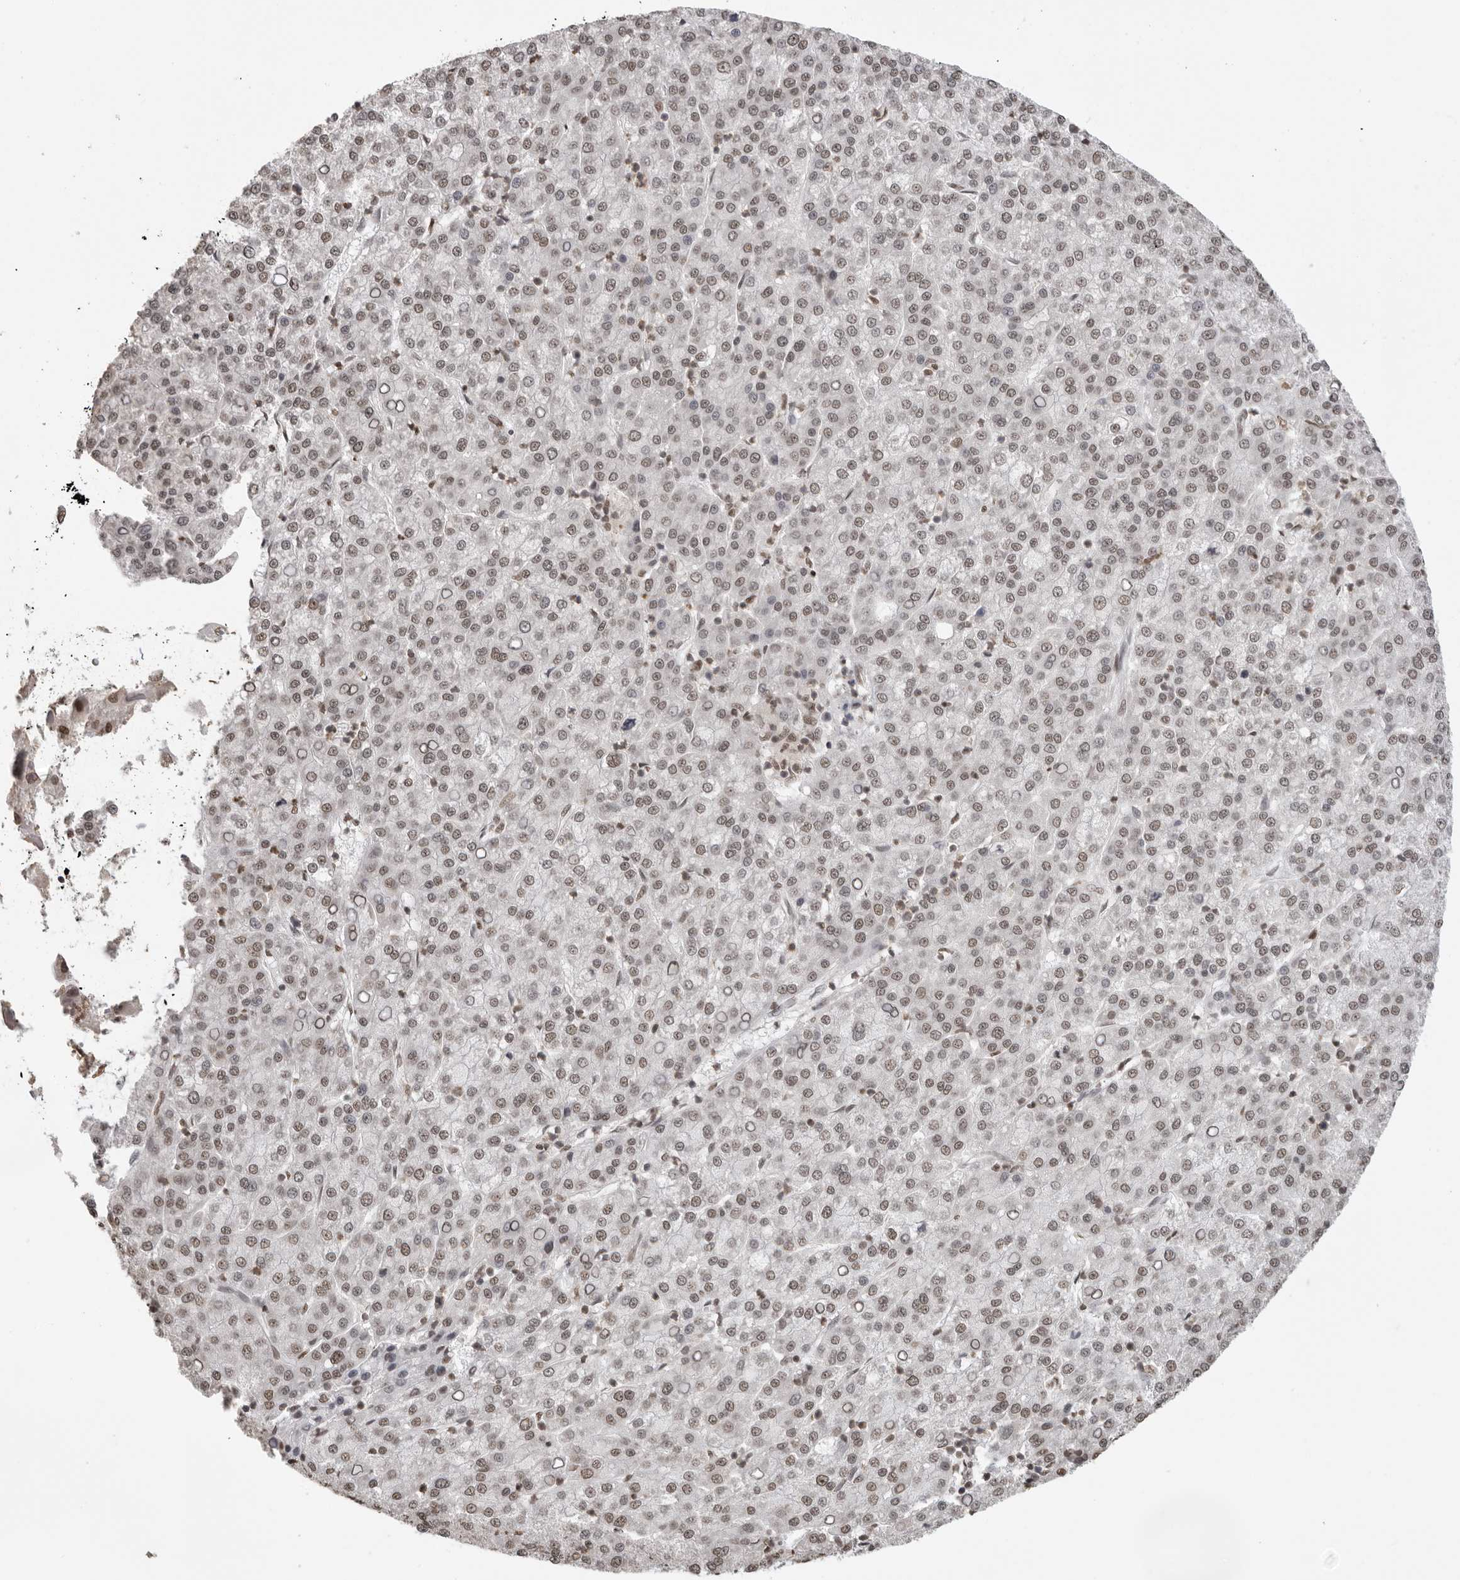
{"staining": {"intensity": "moderate", "quantity": ">75%", "location": "nuclear"}, "tissue": "liver cancer", "cell_type": "Tumor cells", "image_type": "cancer", "snomed": [{"axis": "morphology", "description": "Carcinoma, Hepatocellular, NOS"}, {"axis": "topography", "description": "Liver"}], "caption": "High-magnification brightfield microscopy of liver cancer (hepatocellular carcinoma) stained with DAB (brown) and counterstained with hematoxylin (blue). tumor cells exhibit moderate nuclear positivity is seen in about>75% of cells.", "gene": "RPA2", "patient": {"sex": "female", "age": 58}}